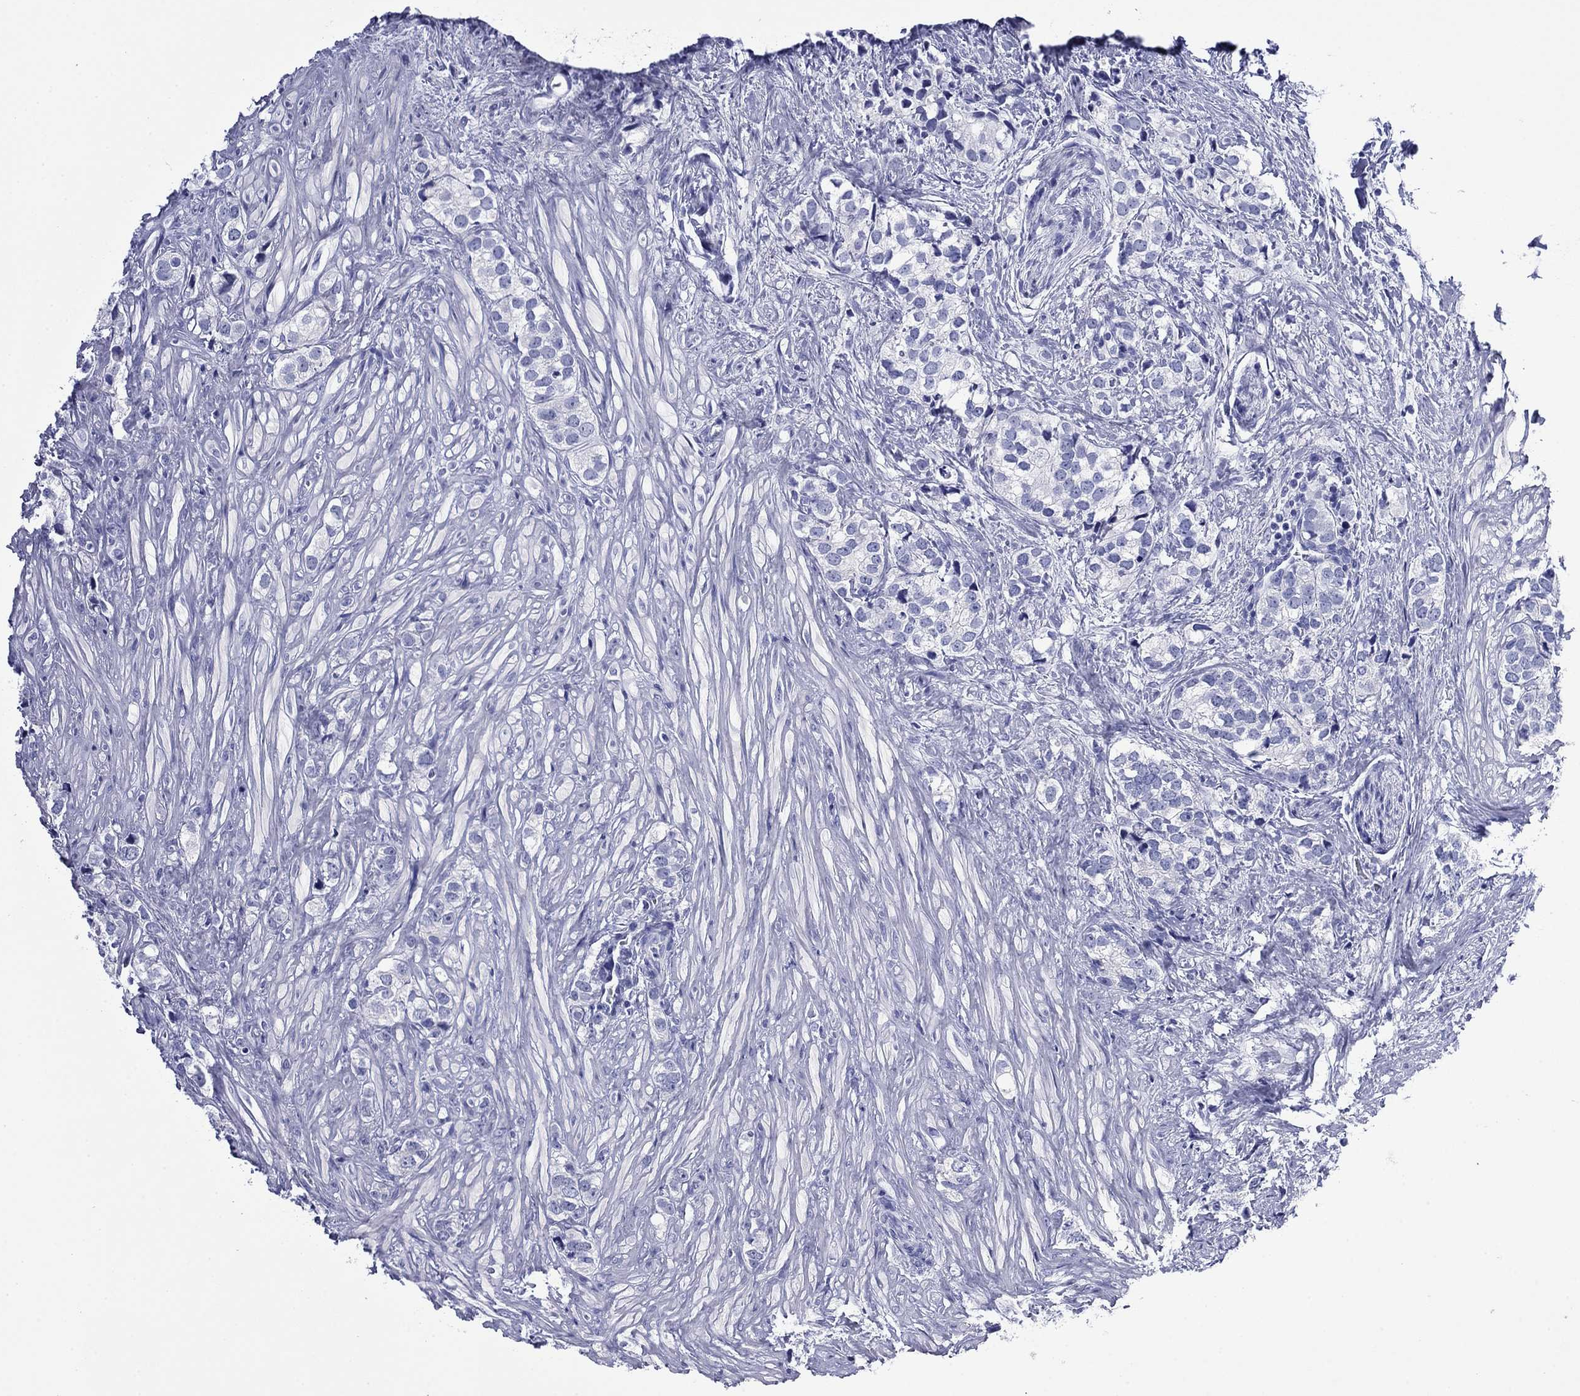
{"staining": {"intensity": "negative", "quantity": "none", "location": "none"}, "tissue": "prostate cancer", "cell_type": "Tumor cells", "image_type": "cancer", "snomed": [{"axis": "morphology", "description": "Adenocarcinoma, NOS"}, {"axis": "topography", "description": "Prostate and seminal vesicle, NOS"}], "caption": "Immunohistochemistry (IHC) of human prostate cancer (adenocarcinoma) exhibits no positivity in tumor cells.", "gene": "GIP", "patient": {"sex": "male", "age": 63}}